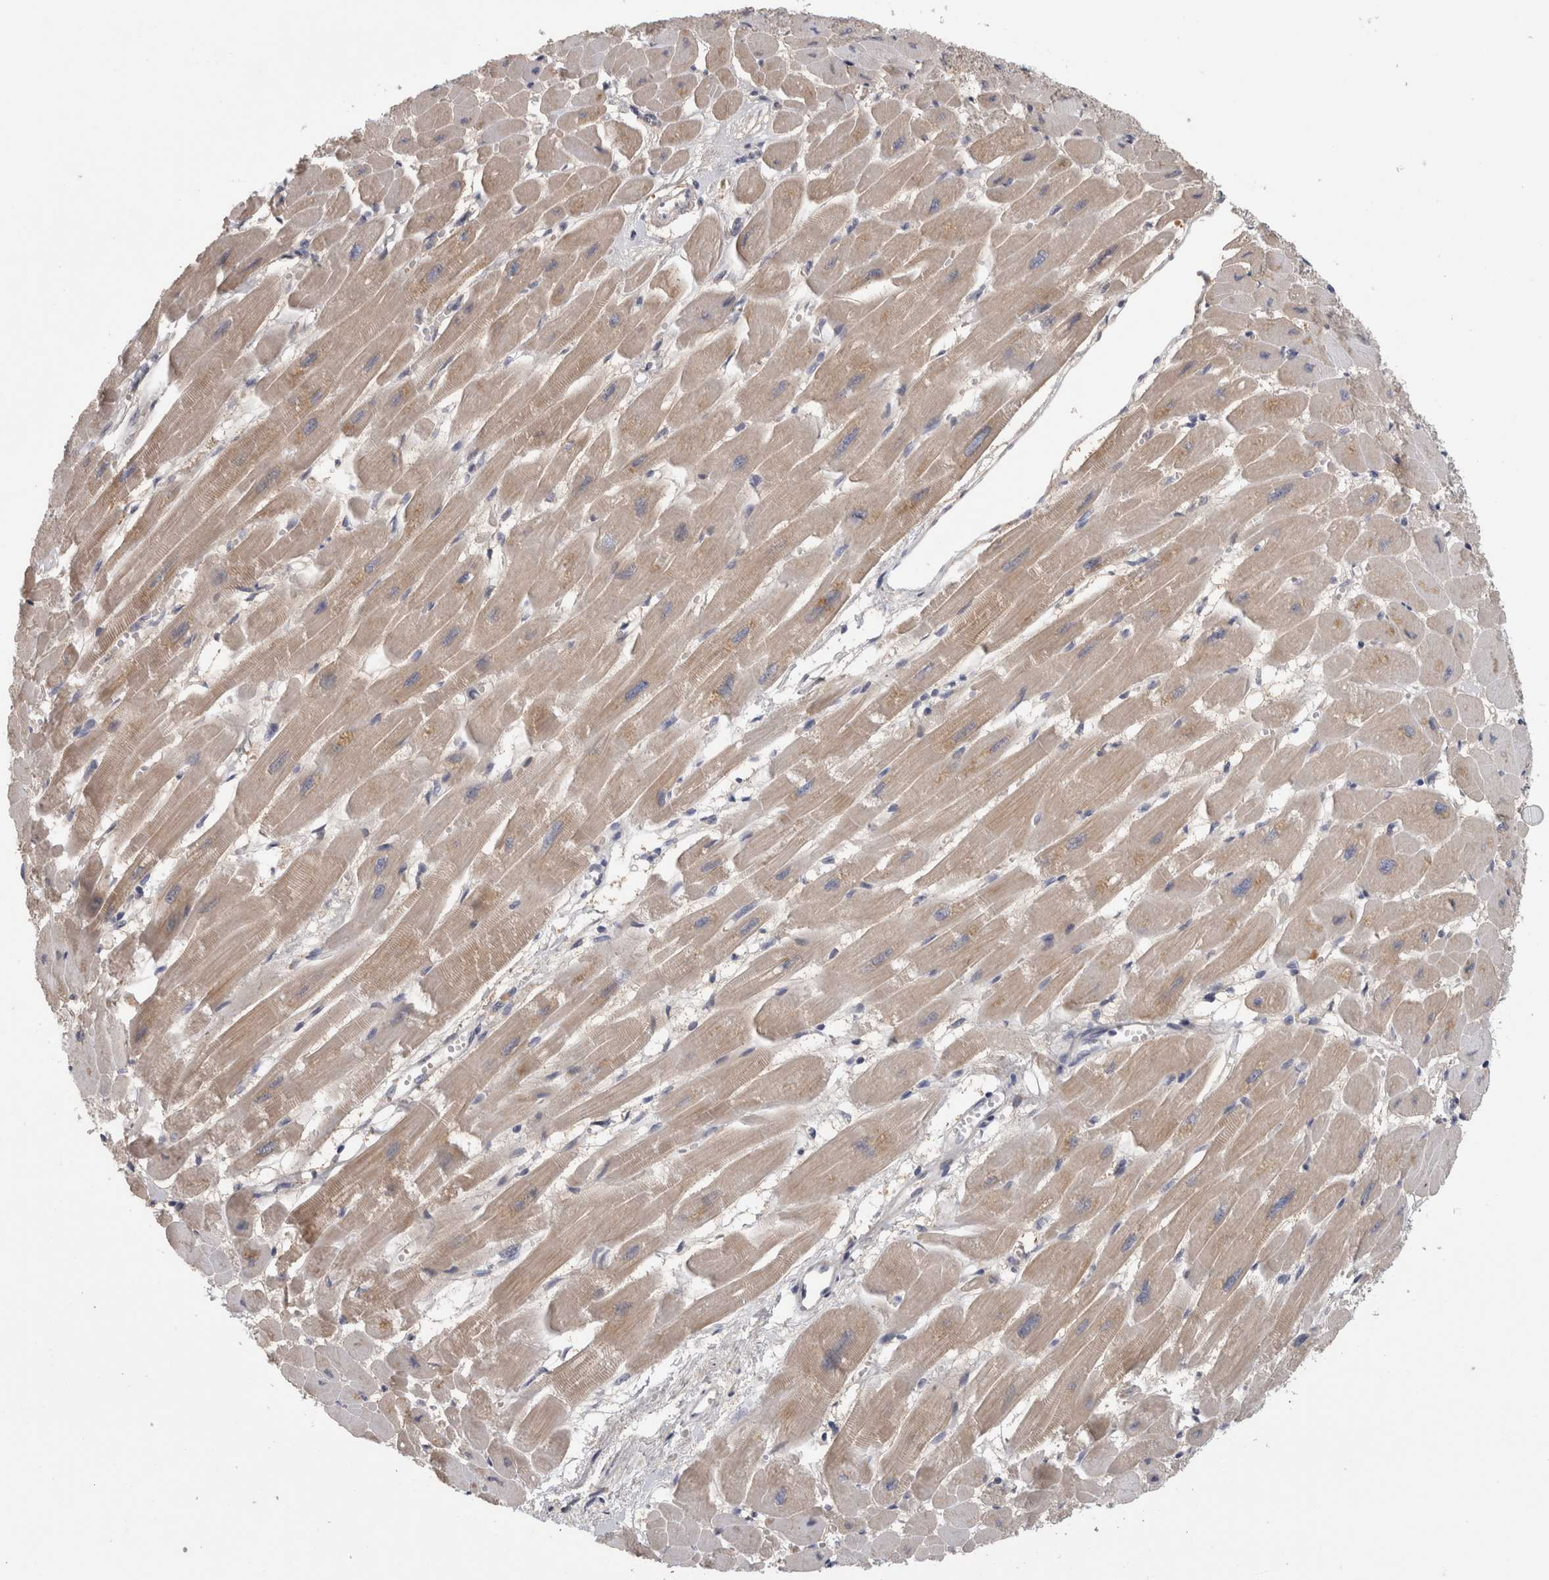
{"staining": {"intensity": "weak", "quantity": ">75%", "location": "cytoplasmic/membranous"}, "tissue": "heart muscle", "cell_type": "Cardiomyocytes", "image_type": "normal", "snomed": [{"axis": "morphology", "description": "Normal tissue, NOS"}, {"axis": "topography", "description": "Heart"}], "caption": "Cardiomyocytes display low levels of weak cytoplasmic/membranous positivity in approximately >75% of cells in unremarkable heart muscle.", "gene": "PIGP", "patient": {"sex": "female", "age": 54}}